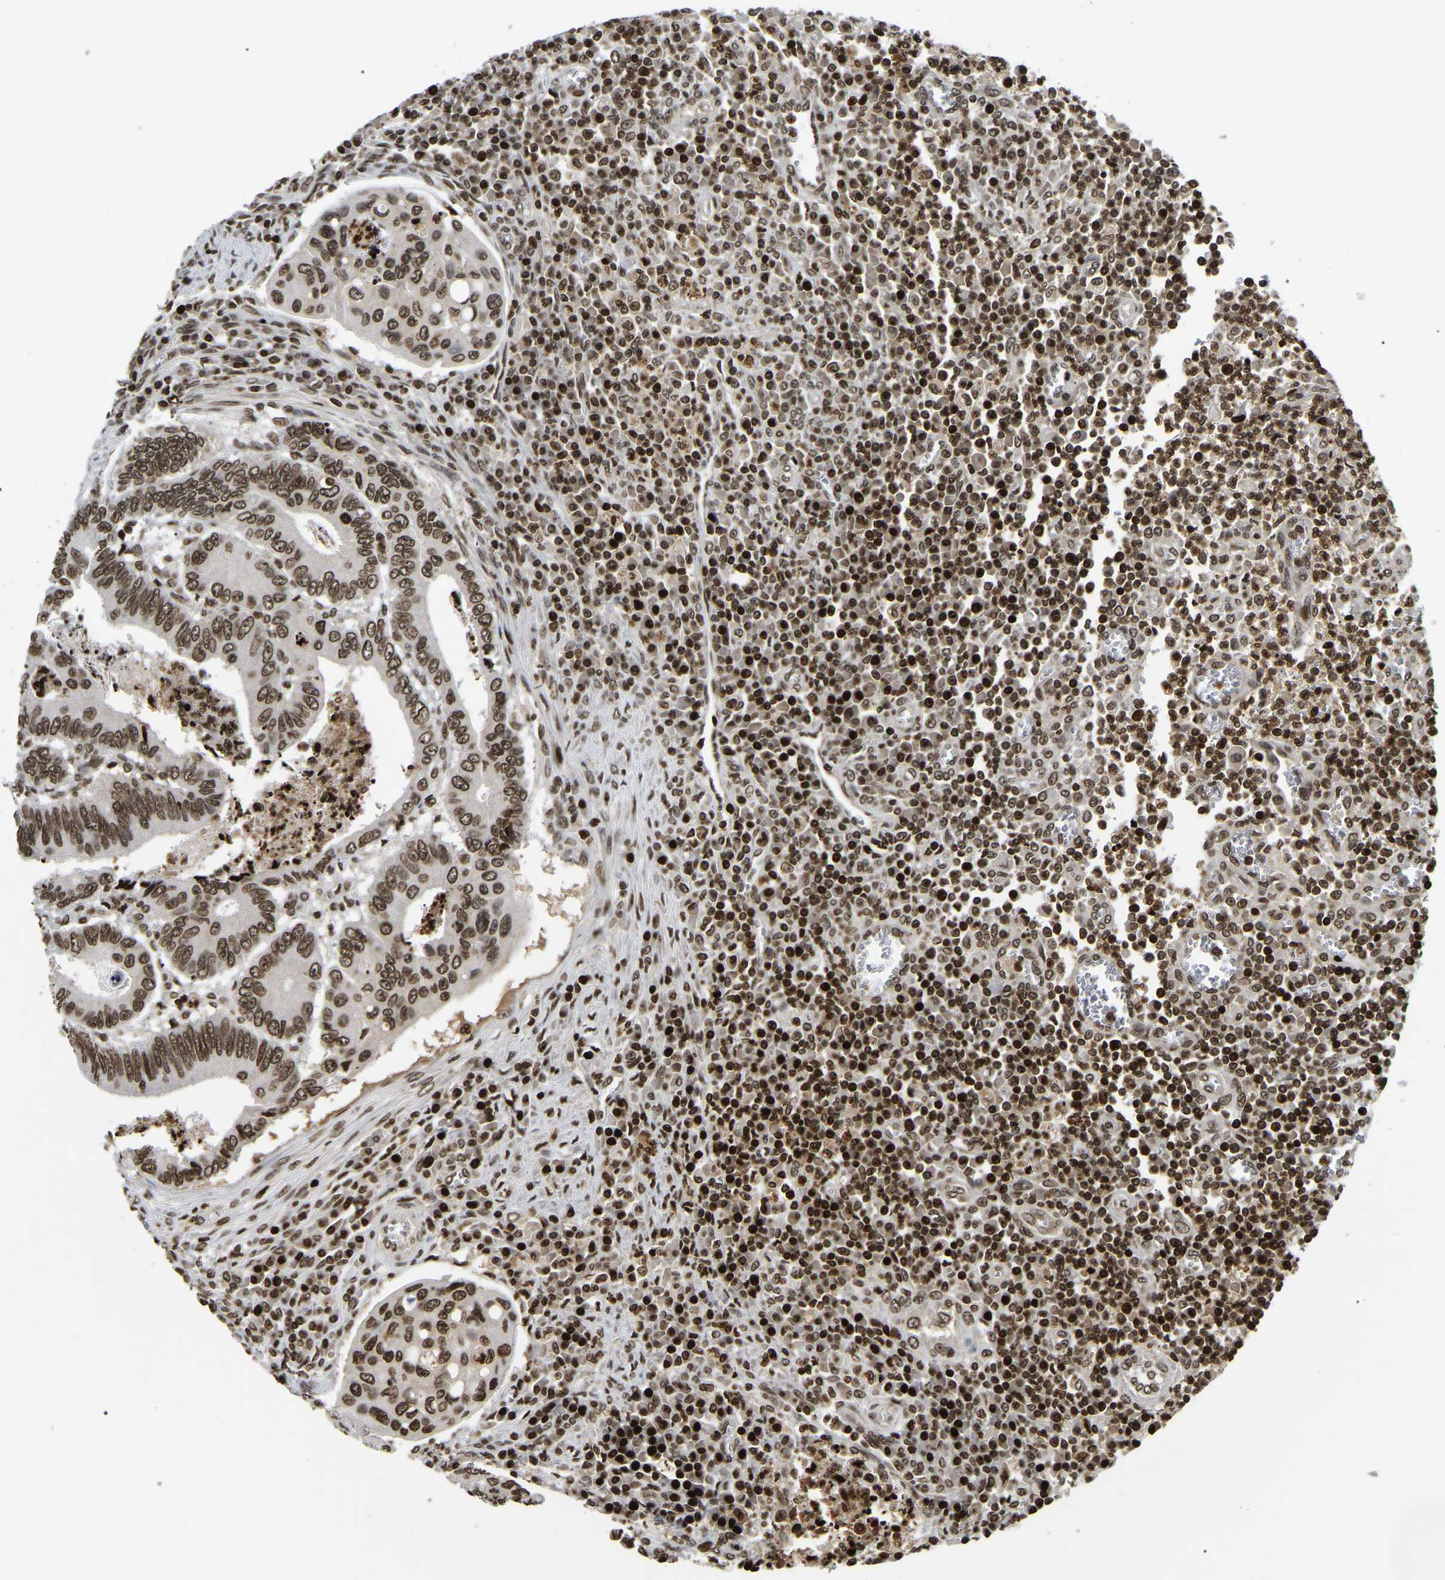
{"staining": {"intensity": "strong", "quantity": ">75%", "location": "nuclear"}, "tissue": "colorectal cancer", "cell_type": "Tumor cells", "image_type": "cancer", "snomed": [{"axis": "morphology", "description": "Inflammation, NOS"}, {"axis": "morphology", "description": "Adenocarcinoma, NOS"}, {"axis": "topography", "description": "Colon"}], "caption": "The image displays immunohistochemical staining of adenocarcinoma (colorectal). There is strong nuclear positivity is present in approximately >75% of tumor cells.", "gene": "LRRC61", "patient": {"sex": "male", "age": 72}}